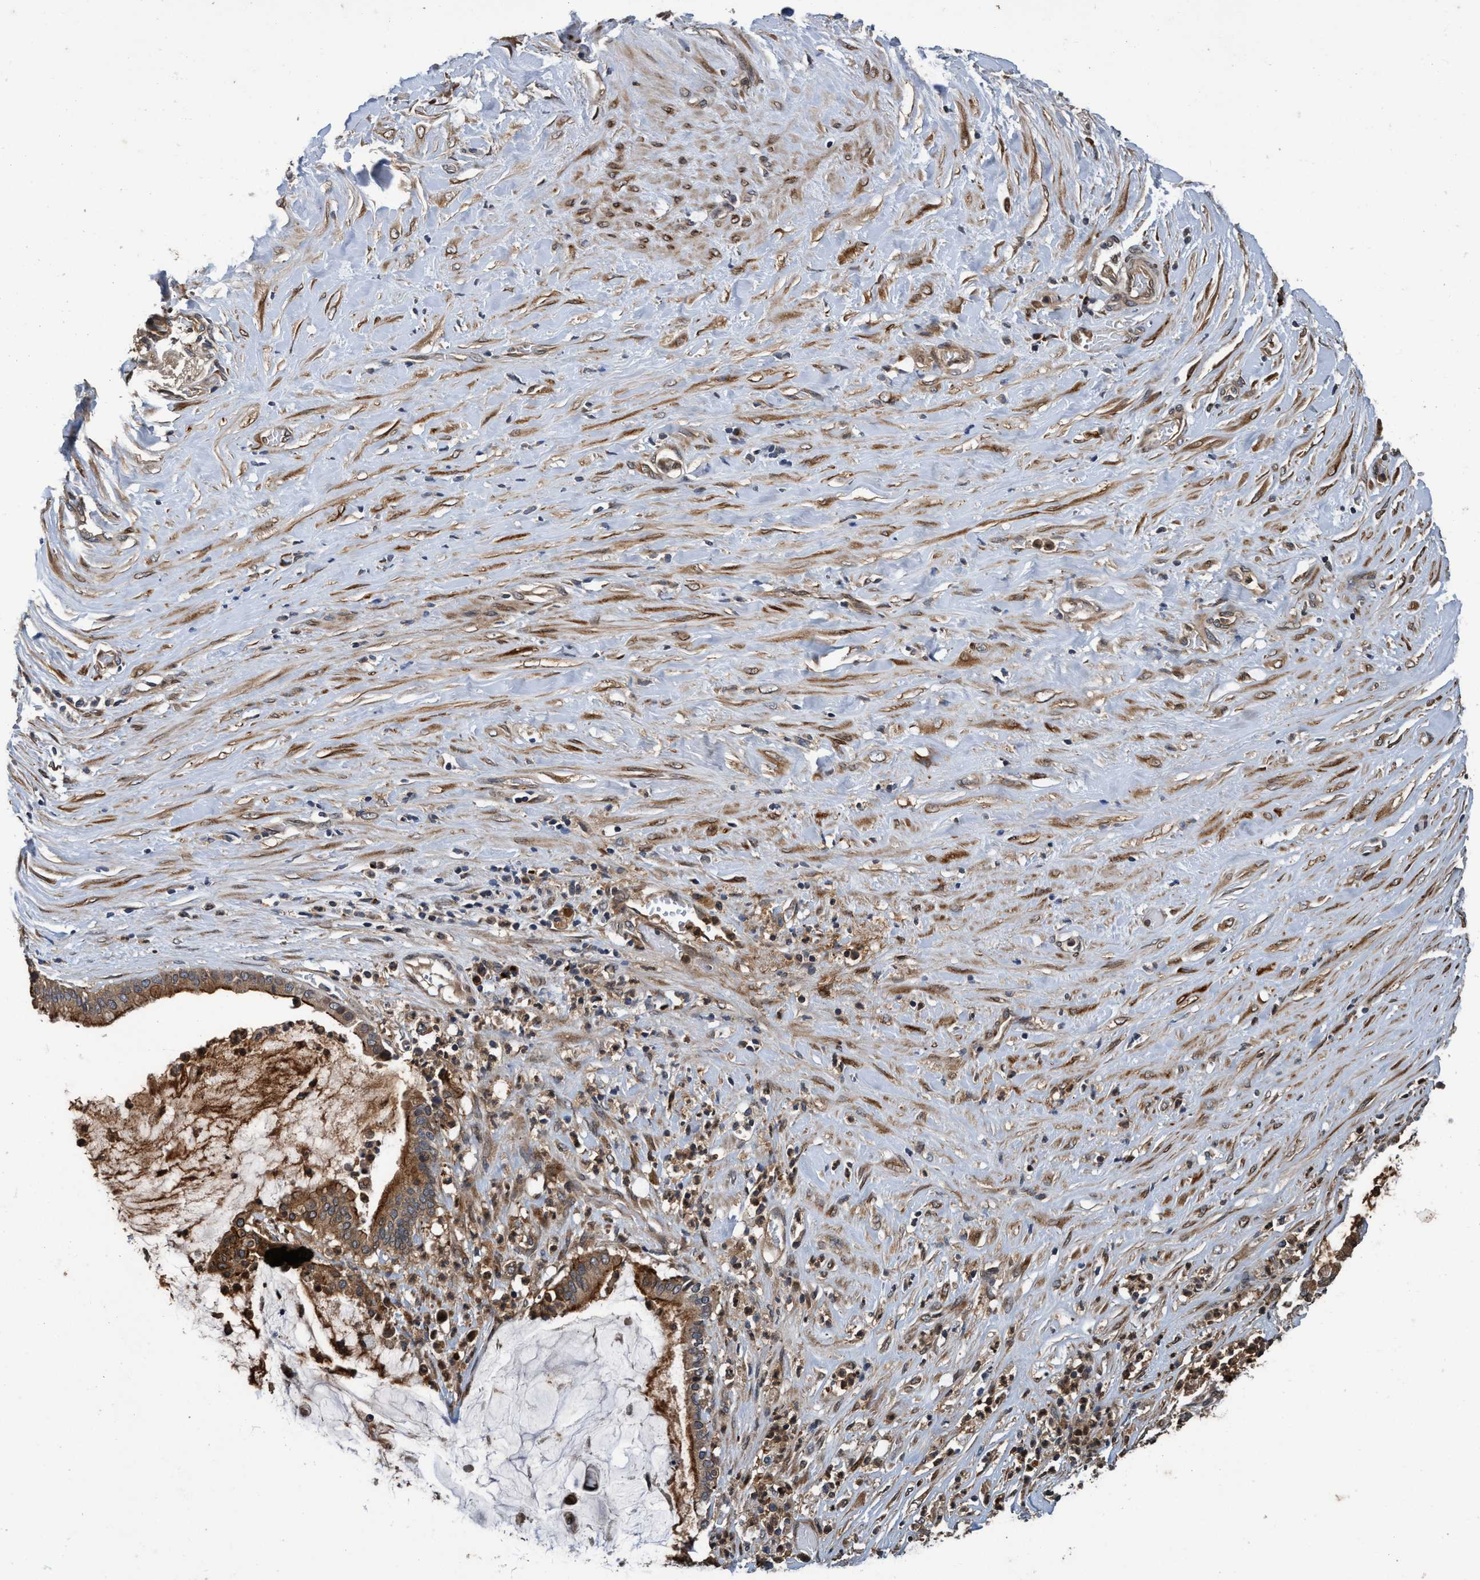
{"staining": {"intensity": "moderate", "quantity": ">75%", "location": "cytoplasmic/membranous"}, "tissue": "pancreatic cancer", "cell_type": "Tumor cells", "image_type": "cancer", "snomed": [{"axis": "morphology", "description": "Adenocarcinoma, NOS"}, {"axis": "topography", "description": "Pancreas"}], "caption": "Pancreatic cancer (adenocarcinoma) tissue reveals moderate cytoplasmic/membranous expression in approximately >75% of tumor cells", "gene": "MACC1", "patient": {"sex": "male", "age": 41}}